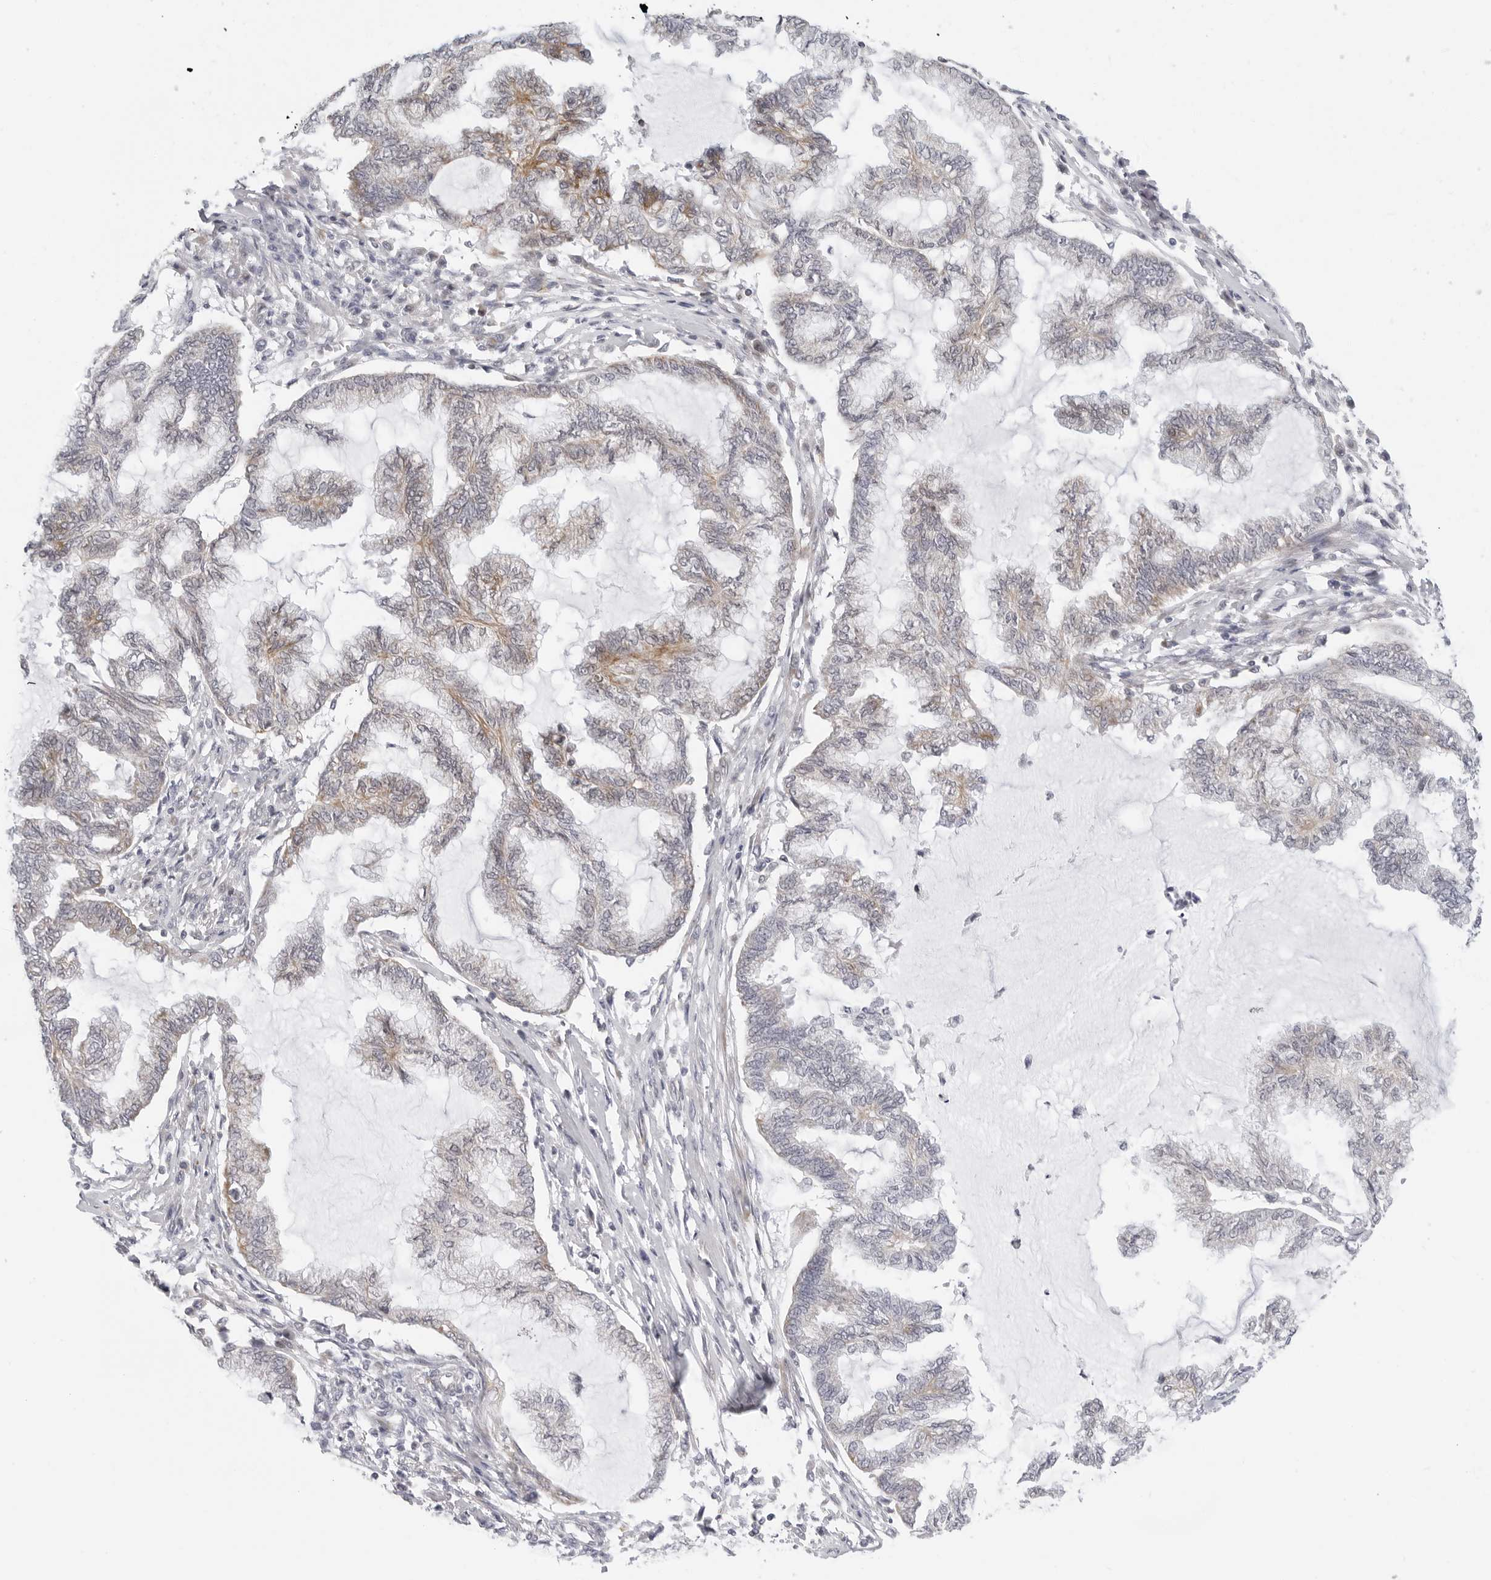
{"staining": {"intensity": "moderate", "quantity": "<25%", "location": "cytoplasmic/membranous"}, "tissue": "endometrial cancer", "cell_type": "Tumor cells", "image_type": "cancer", "snomed": [{"axis": "morphology", "description": "Adenocarcinoma, NOS"}, {"axis": "topography", "description": "Endometrium"}], "caption": "This photomicrograph shows immunohistochemistry (IHC) staining of endometrial cancer, with low moderate cytoplasmic/membranous staining in approximately <25% of tumor cells.", "gene": "CIART", "patient": {"sex": "female", "age": 86}}